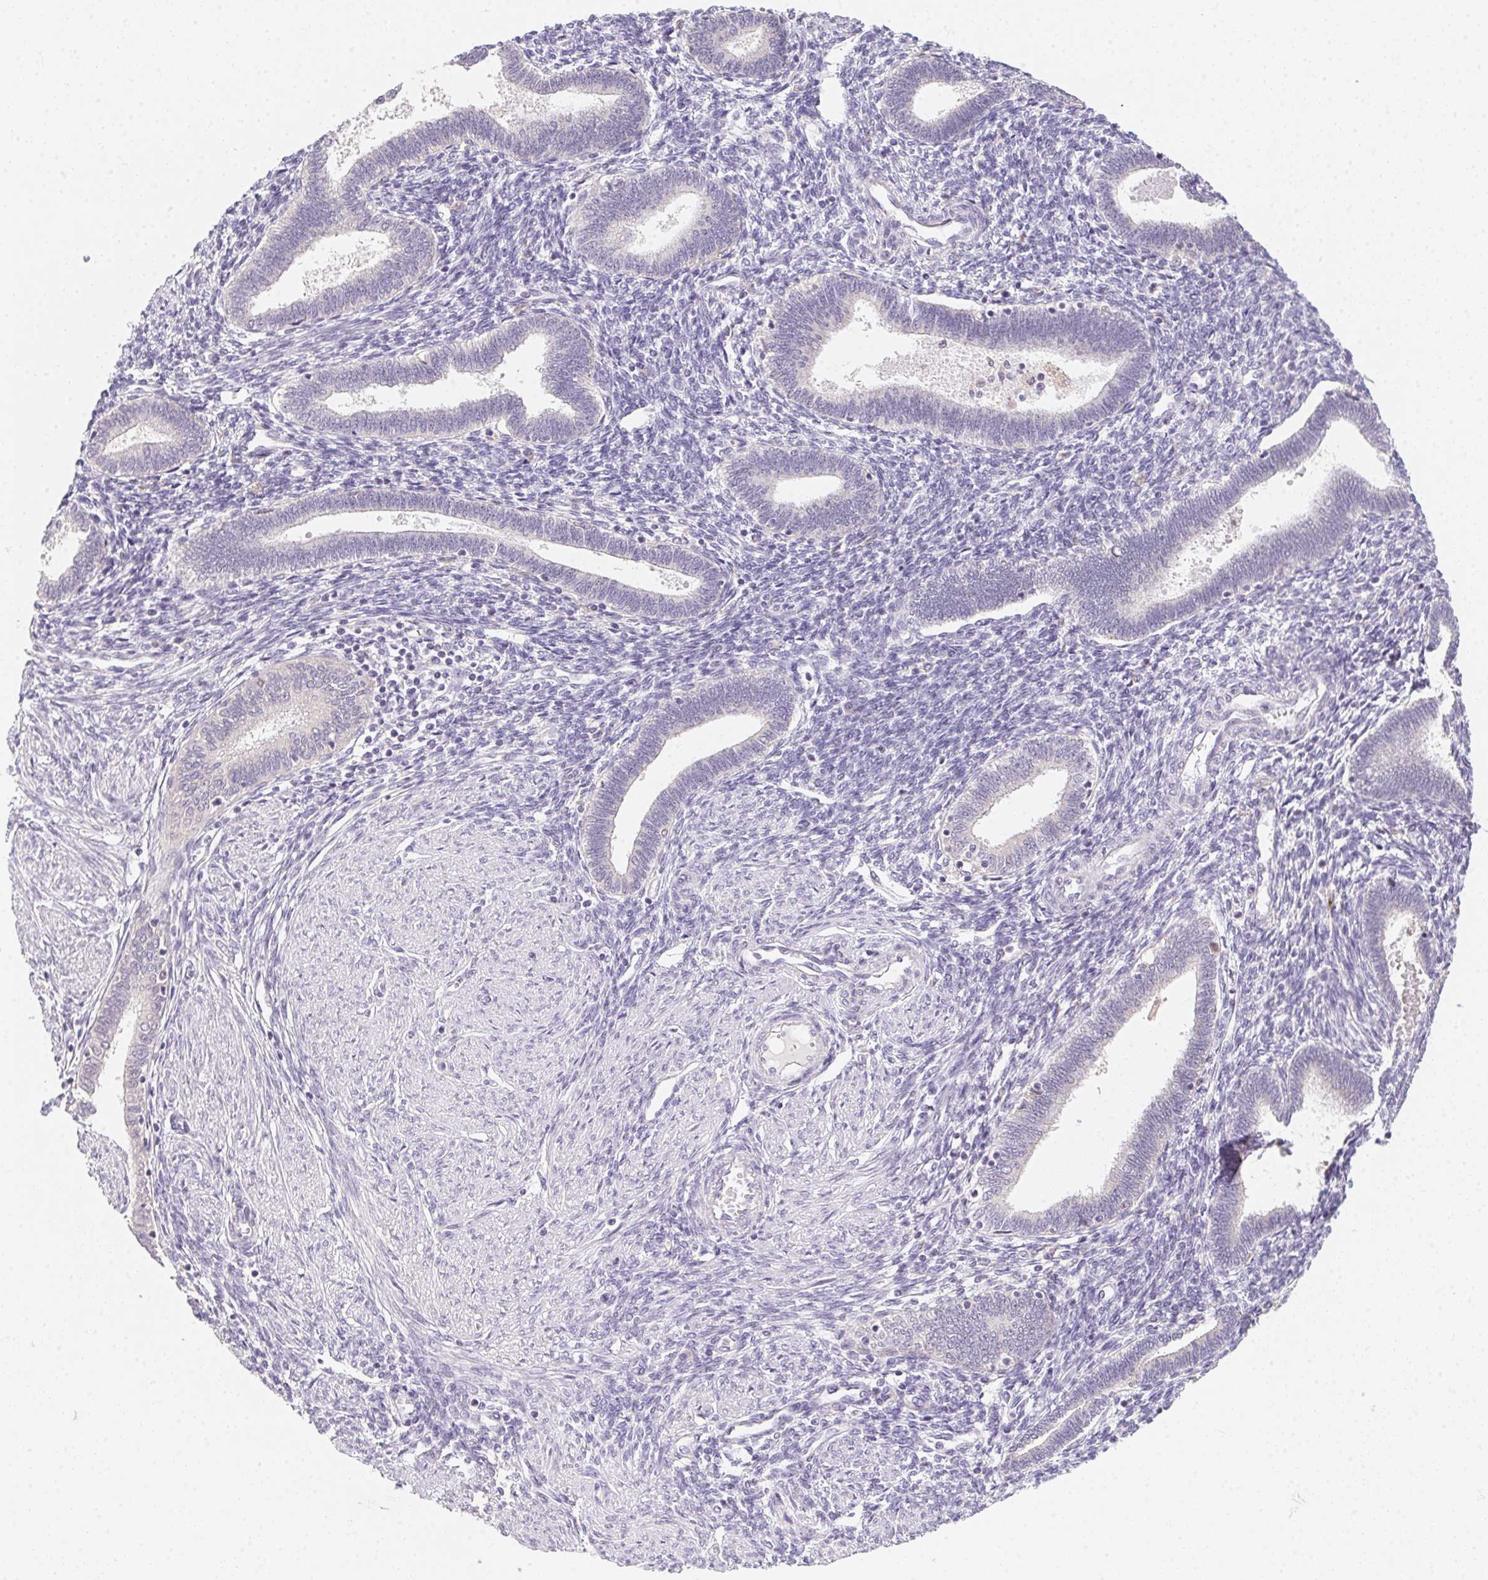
{"staining": {"intensity": "negative", "quantity": "none", "location": "none"}, "tissue": "endometrium", "cell_type": "Cells in endometrial stroma", "image_type": "normal", "snomed": [{"axis": "morphology", "description": "Normal tissue, NOS"}, {"axis": "topography", "description": "Endometrium"}], "caption": "Immunohistochemical staining of unremarkable human endometrium displays no significant expression in cells in endometrial stroma.", "gene": "SLC6A18", "patient": {"sex": "female", "age": 42}}